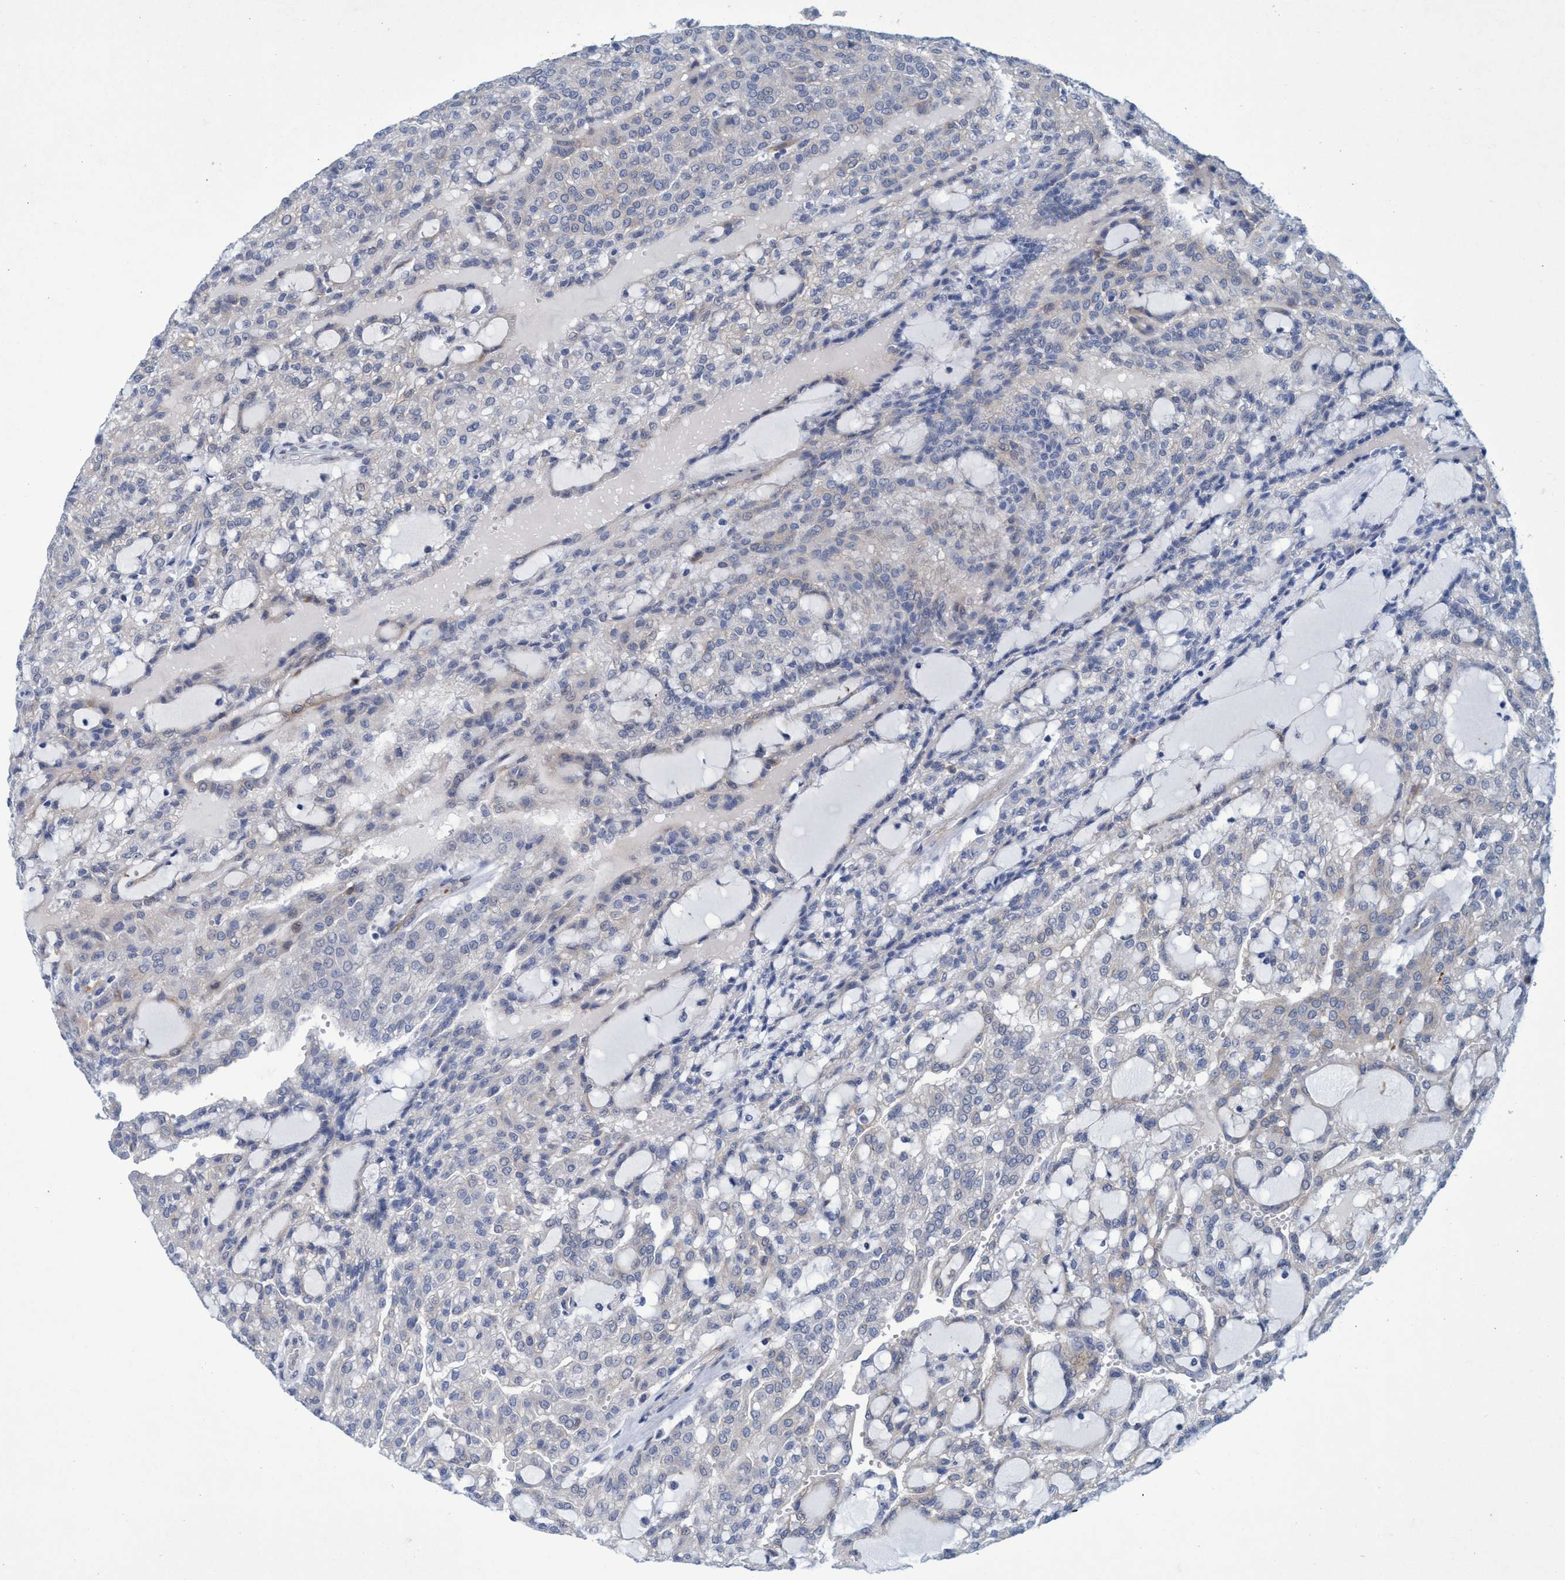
{"staining": {"intensity": "negative", "quantity": "none", "location": "none"}, "tissue": "renal cancer", "cell_type": "Tumor cells", "image_type": "cancer", "snomed": [{"axis": "morphology", "description": "Adenocarcinoma, NOS"}, {"axis": "topography", "description": "Kidney"}], "caption": "The IHC micrograph has no significant staining in tumor cells of renal cancer (adenocarcinoma) tissue.", "gene": "SLC43A2", "patient": {"sex": "male", "age": 63}}